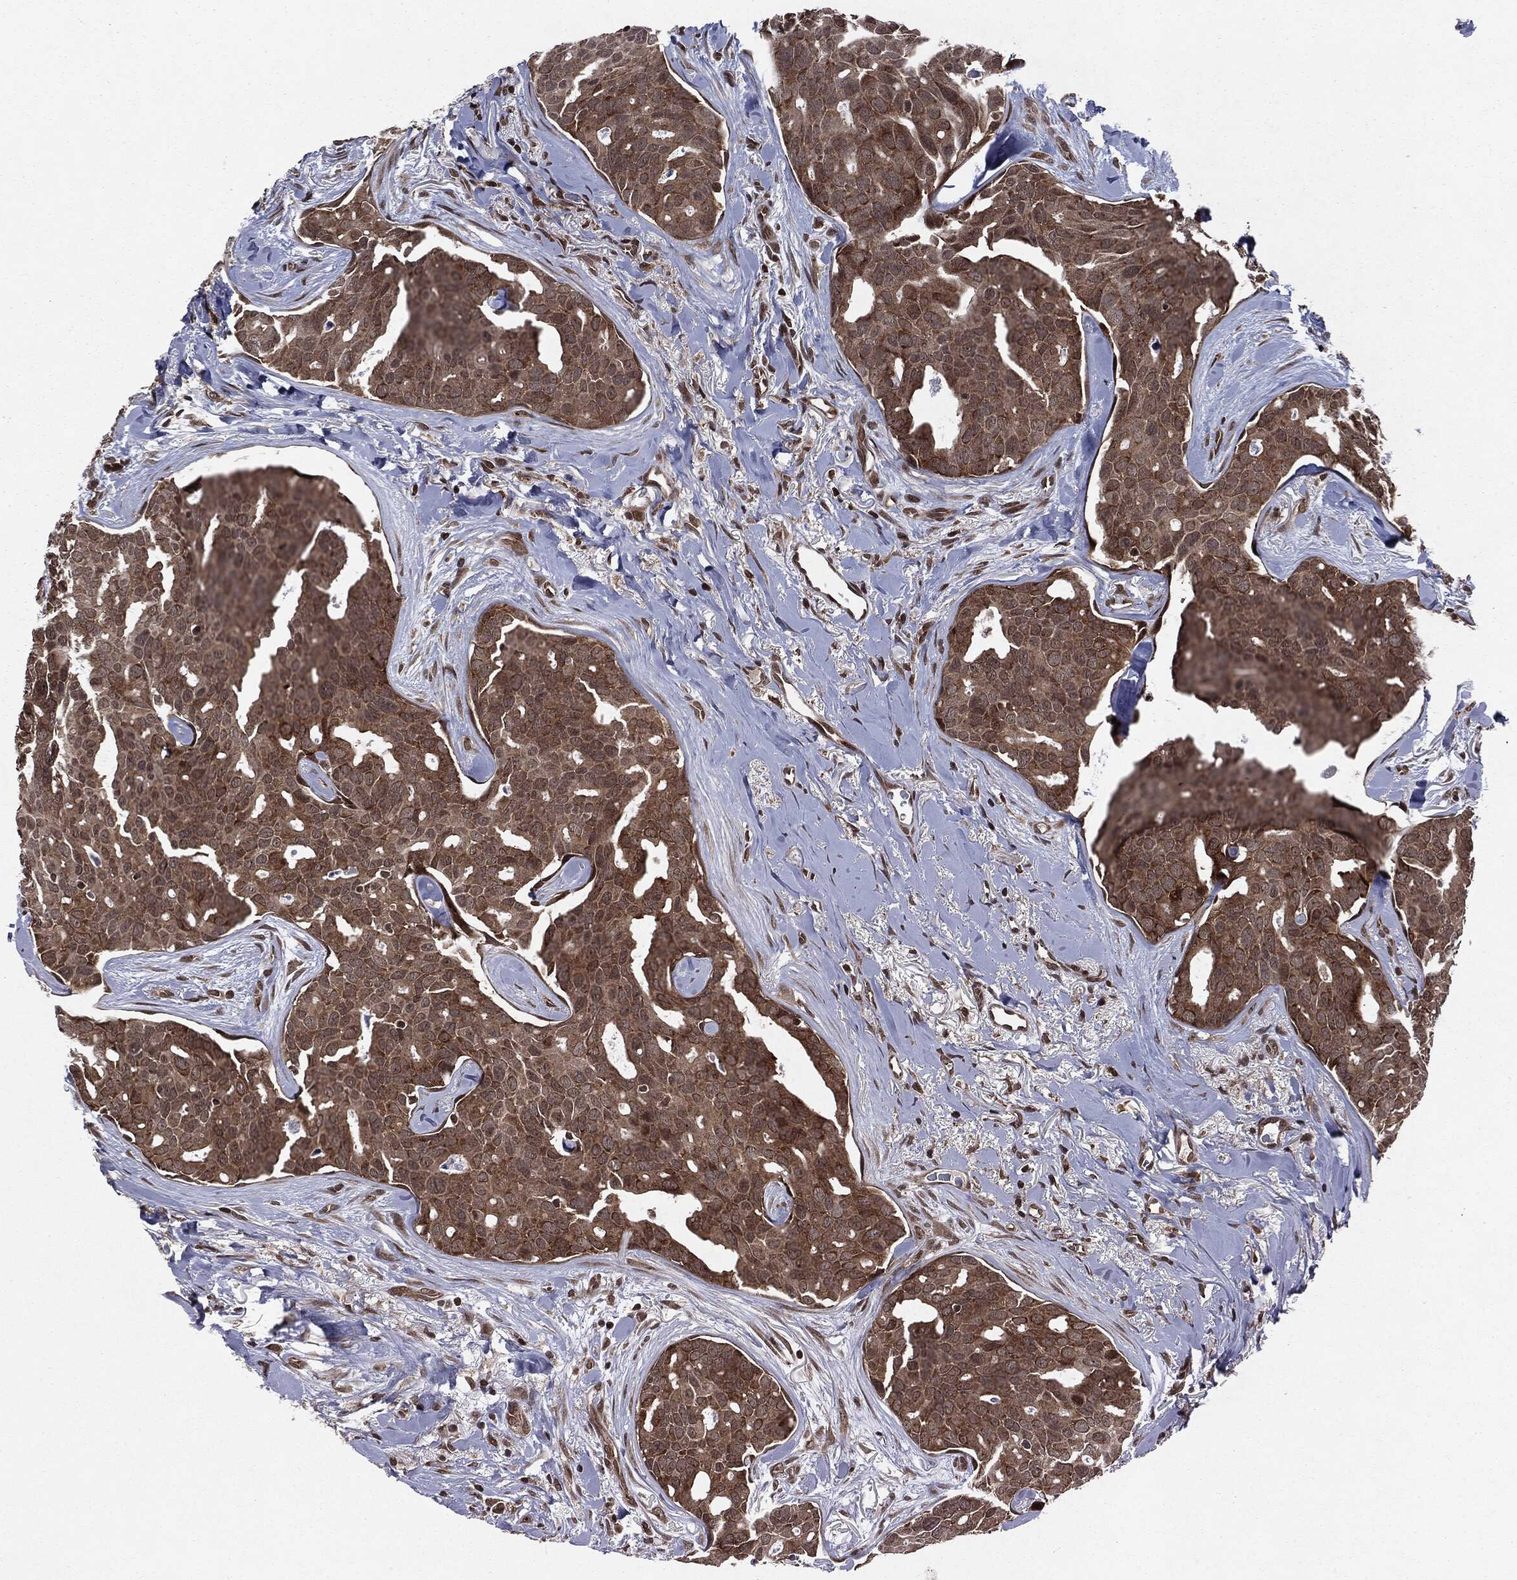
{"staining": {"intensity": "strong", "quantity": ">75%", "location": "cytoplasmic/membranous"}, "tissue": "breast cancer", "cell_type": "Tumor cells", "image_type": "cancer", "snomed": [{"axis": "morphology", "description": "Duct carcinoma"}, {"axis": "topography", "description": "Breast"}], "caption": "The immunohistochemical stain shows strong cytoplasmic/membranous staining in tumor cells of breast infiltrating ductal carcinoma tissue. (DAB (3,3'-diaminobenzidine) IHC, brown staining for protein, blue staining for nuclei).", "gene": "STAU2", "patient": {"sex": "female", "age": 54}}